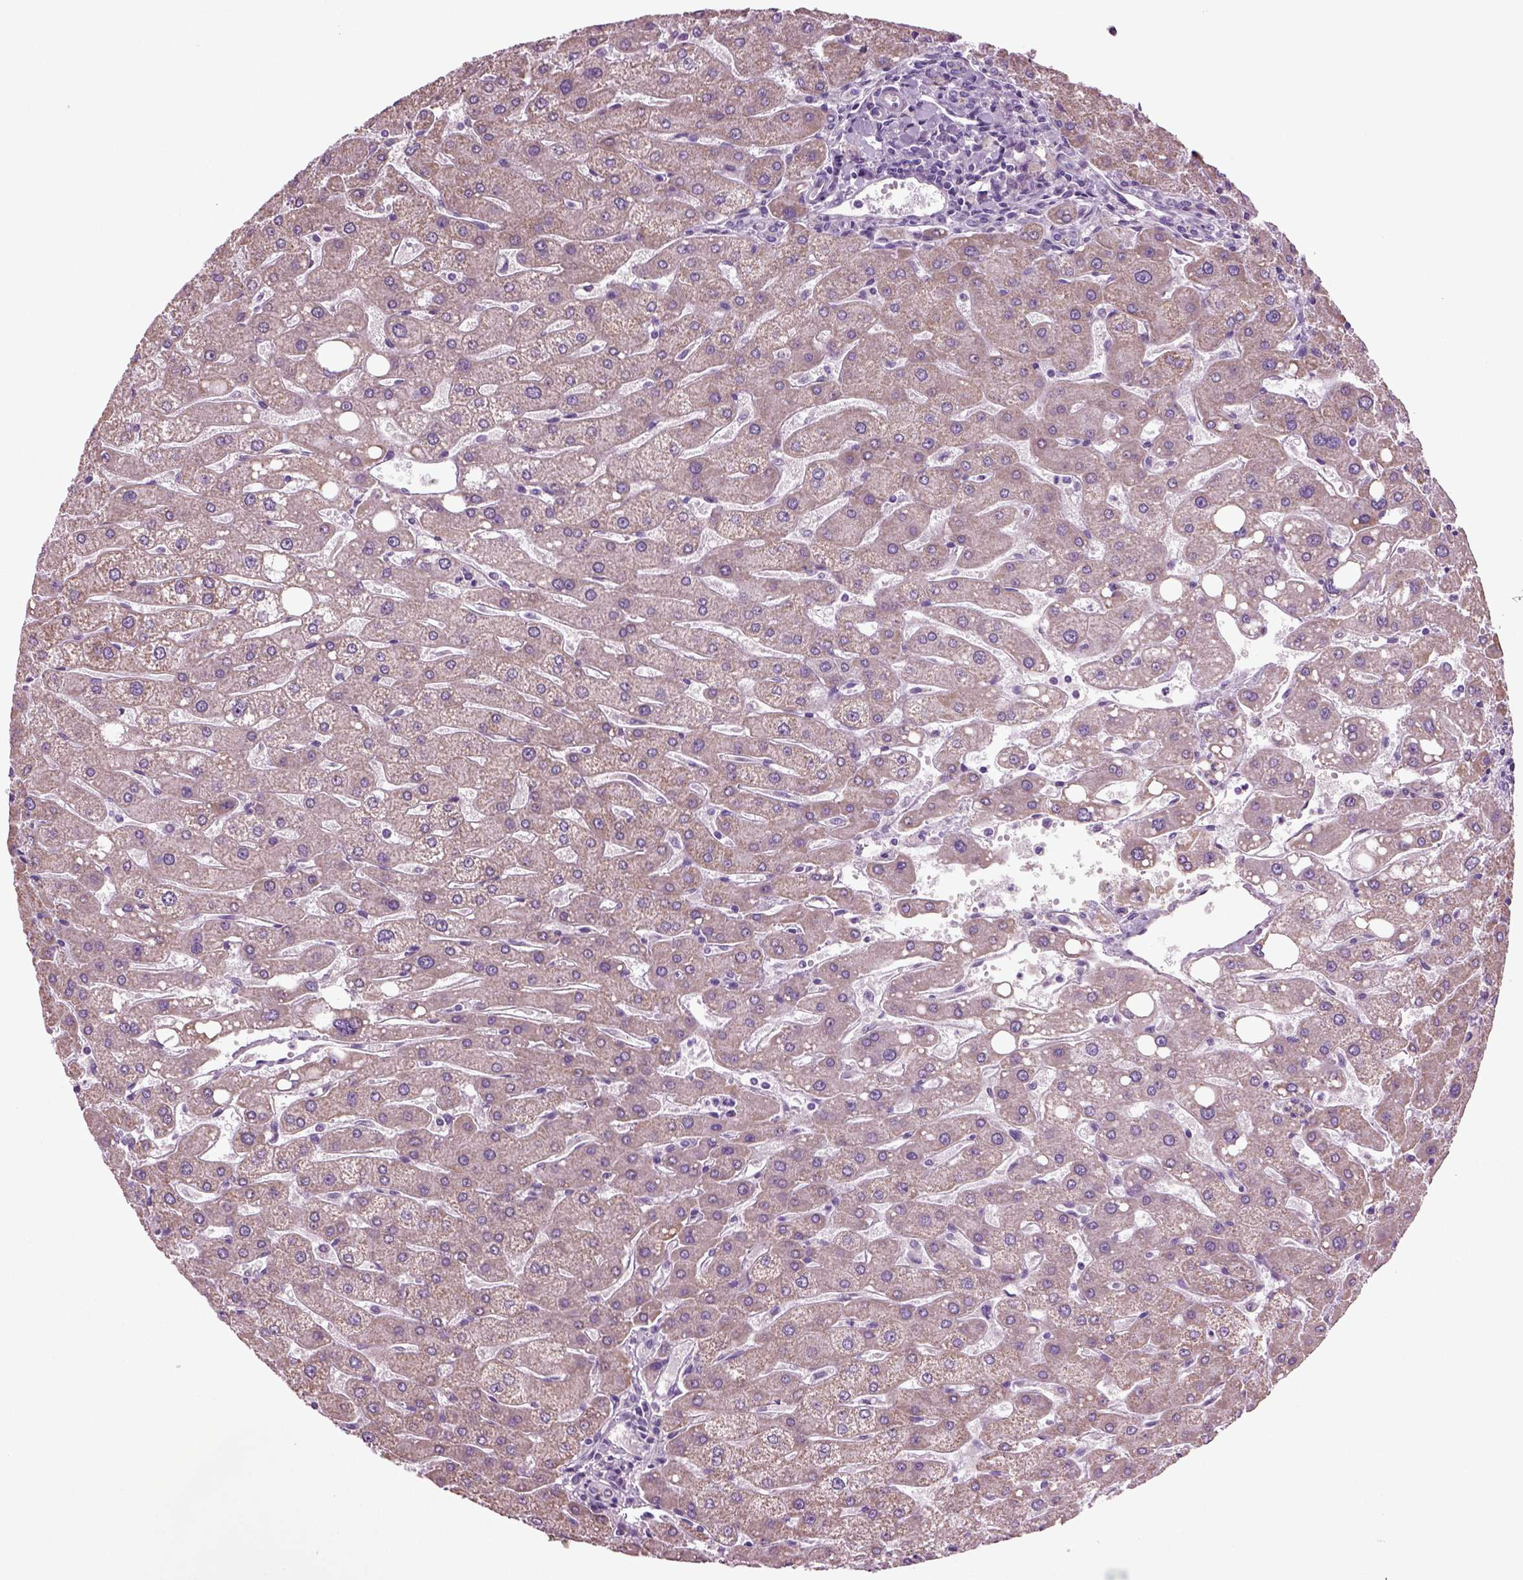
{"staining": {"intensity": "negative", "quantity": "none", "location": "none"}, "tissue": "liver", "cell_type": "Cholangiocytes", "image_type": "normal", "snomed": [{"axis": "morphology", "description": "Normal tissue, NOS"}, {"axis": "topography", "description": "Liver"}], "caption": "This photomicrograph is of normal liver stained with immunohistochemistry to label a protein in brown with the nuclei are counter-stained blue. There is no staining in cholangiocytes. (DAB (3,3'-diaminobenzidine) immunohistochemistry, high magnification).", "gene": "COL9A2", "patient": {"sex": "male", "age": 67}}